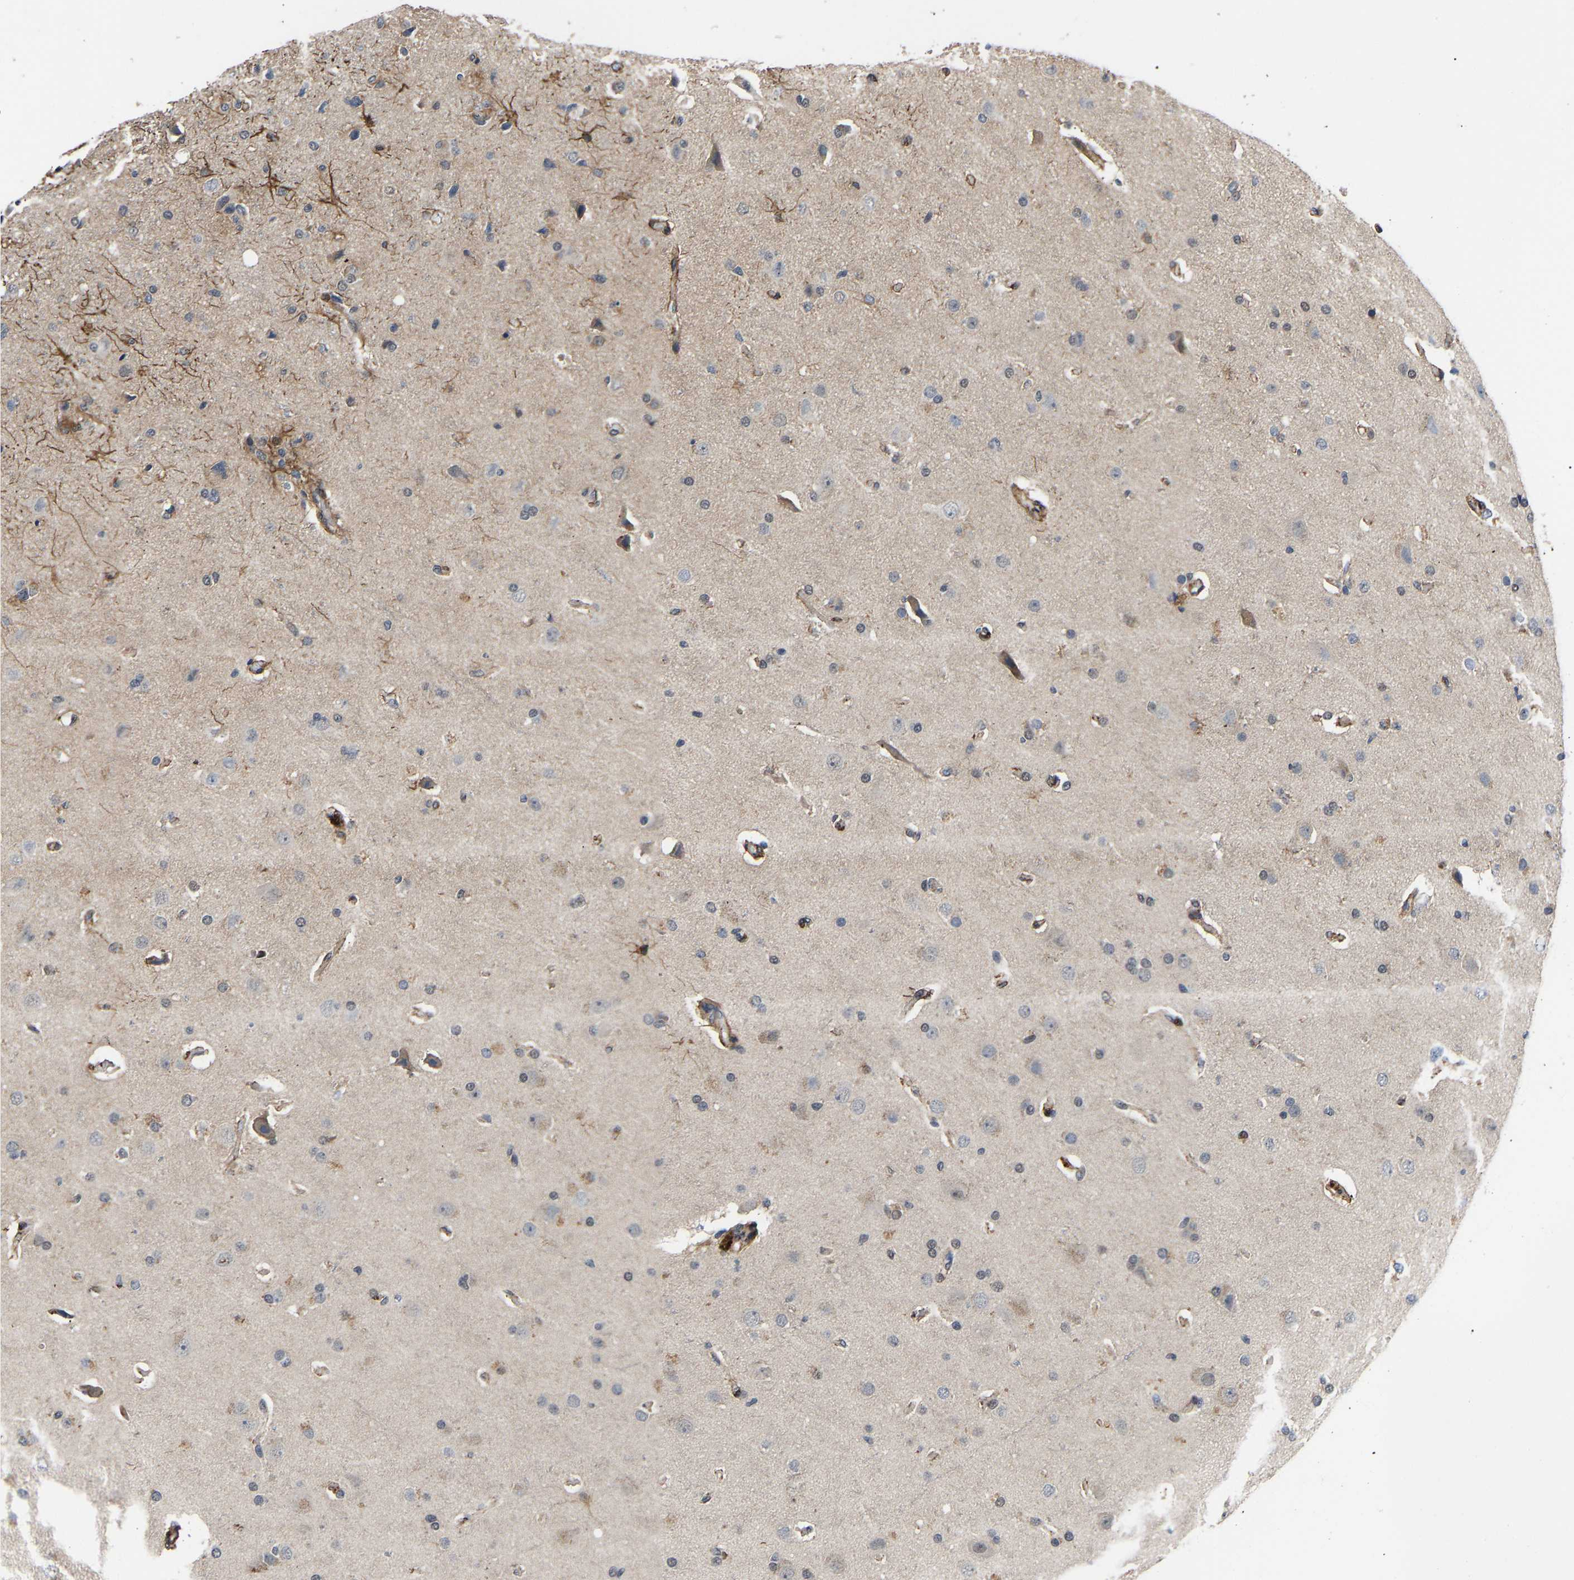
{"staining": {"intensity": "weak", "quantity": "<25%", "location": "cytoplasmic/membranous"}, "tissue": "glioma", "cell_type": "Tumor cells", "image_type": "cancer", "snomed": [{"axis": "morphology", "description": "Glioma, malignant, High grade"}, {"axis": "topography", "description": "Brain"}], "caption": "This is an IHC micrograph of human malignant high-grade glioma. There is no staining in tumor cells.", "gene": "METTL16", "patient": {"sex": "female", "age": 58}}